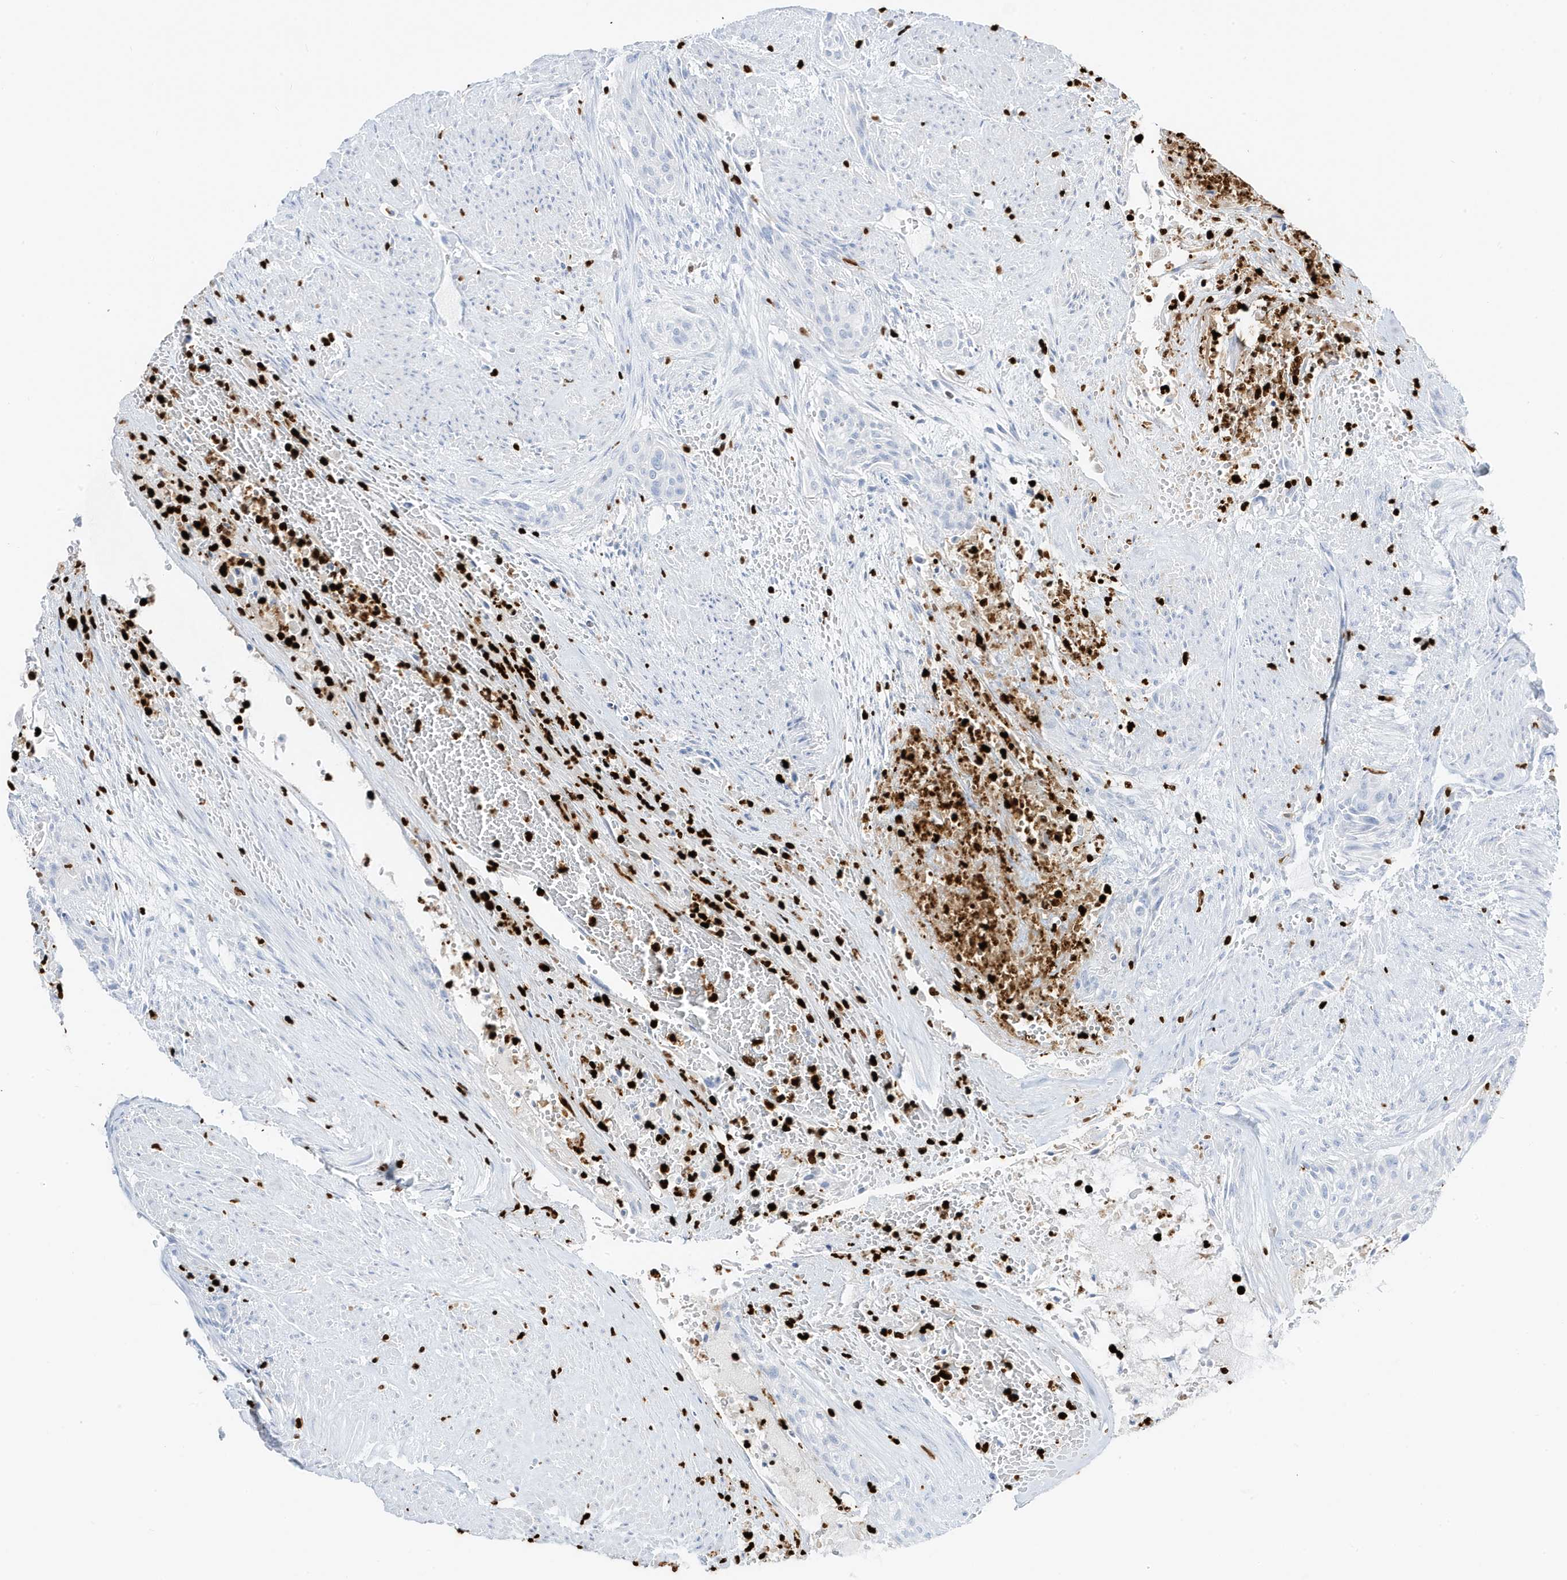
{"staining": {"intensity": "negative", "quantity": "none", "location": "none"}, "tissue": "urothelial cancer", "cell_type": "Tumor cells", "image_type": "cancer", "snomed": [{"axis": "morphology", "description": "Urothelial carcinoma, High grade"}, {"axis": "topography", "description": "Urinary bladder"}], "caption": "Tumor cells show no significant expression in high-grade urothelial carcinoma.", "gene": "MNDA", "patient": {"sex": "male", "age": 35}}